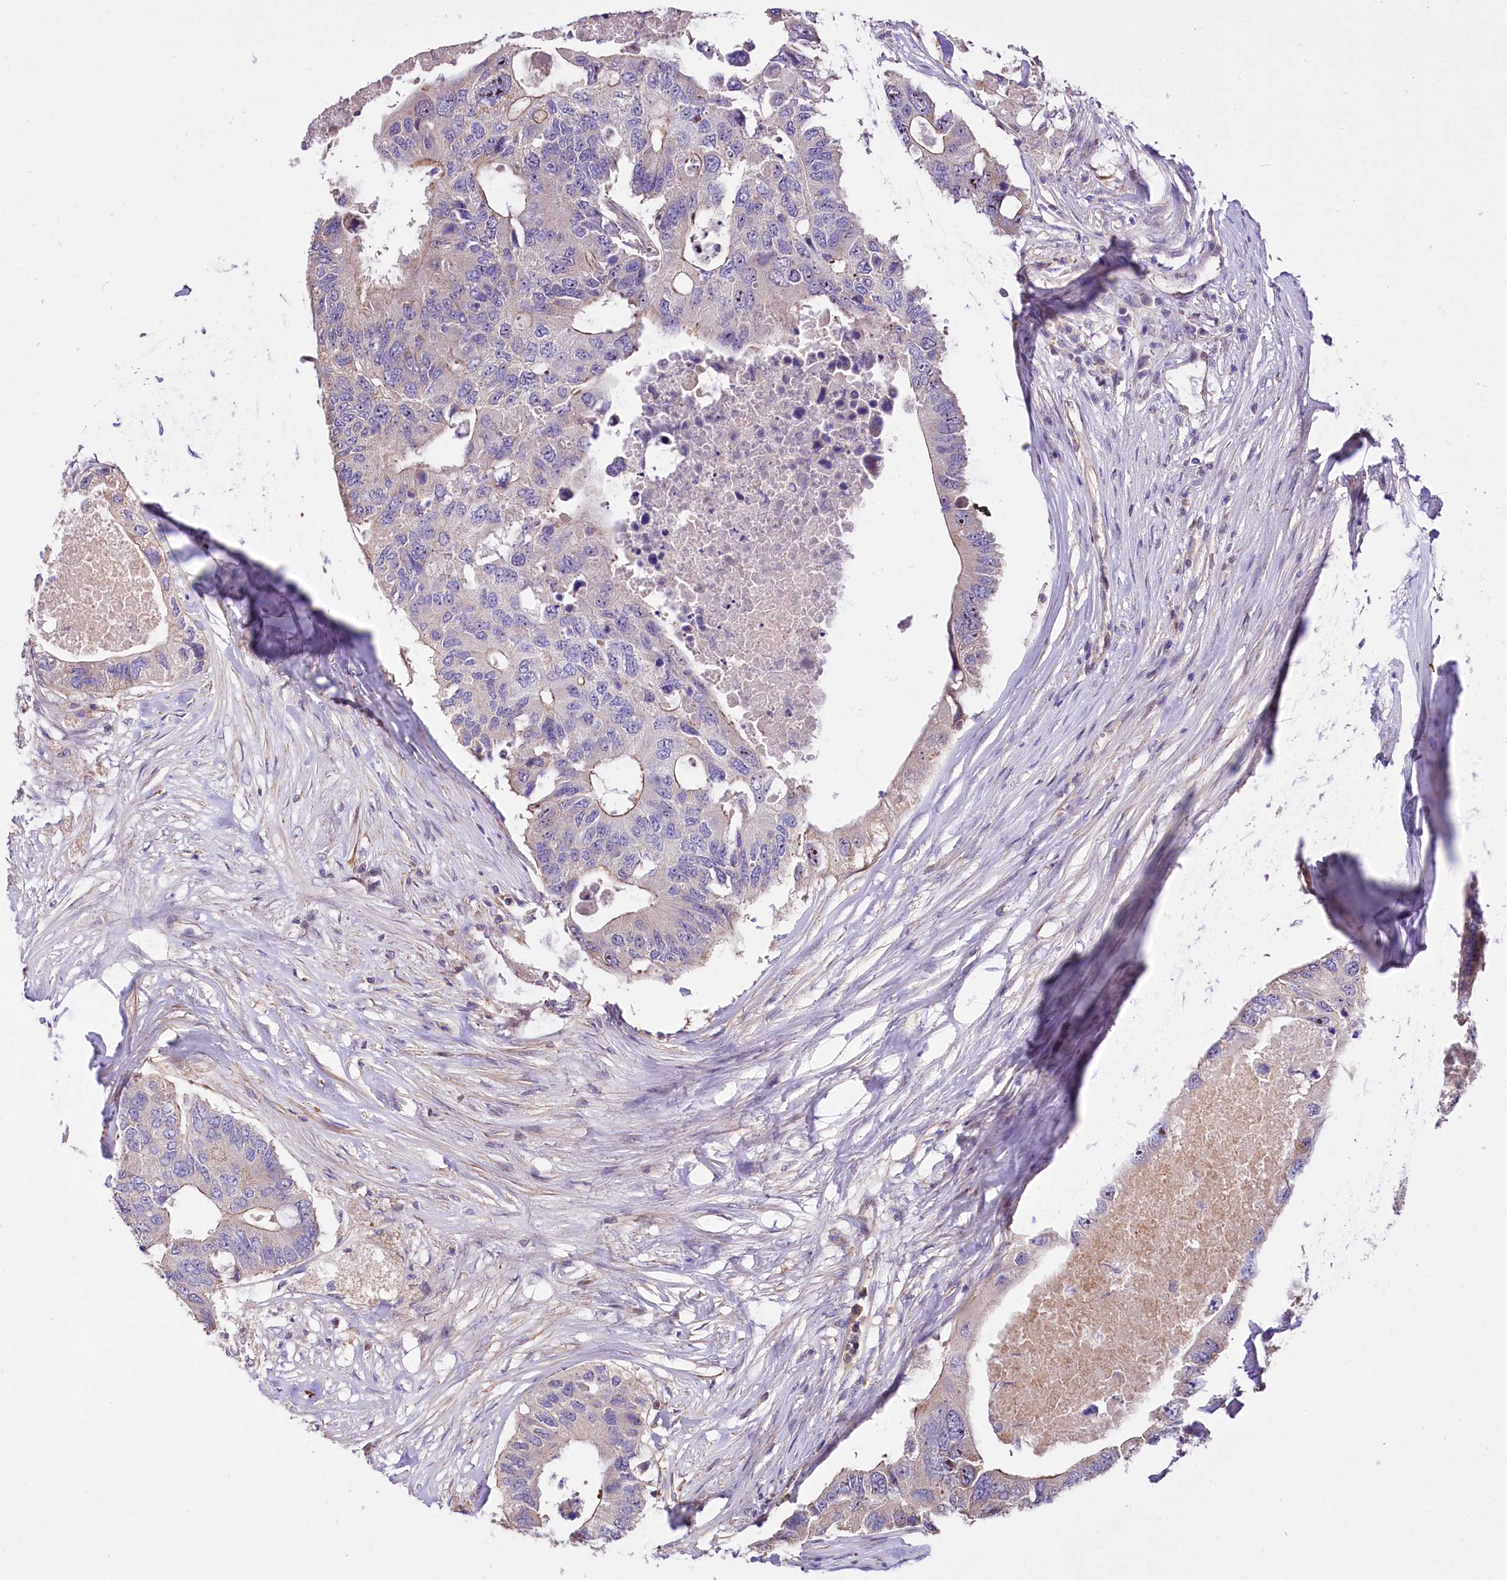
{"staining": {"intensity": "moderate", "quantity": "<25%", "location": "cytoplasmic/membranous"}, "tissue": "colorectal cancer", "cell_type": "Tumor cells", "image_type": "cancer", "snomed": [{"axis": "morphology", "description": "Adenocarcinoma, NOS"}, {"axis": "topography", "description": "Colon"}], "caption": "Immunohistochemistry (IHC) photomicrograph of neoplastic tissue: colorectal cancer stained using immunohistochemistry (IHC) demonstrates low levels of moderate protein expression localized specifically in the cytoplasmic/membranous of tumor cells, appearing as a cytoplasmic/membranous brown color.", "gene": "RPUSD3", "patient": {"sex": "male", "age": 71}}